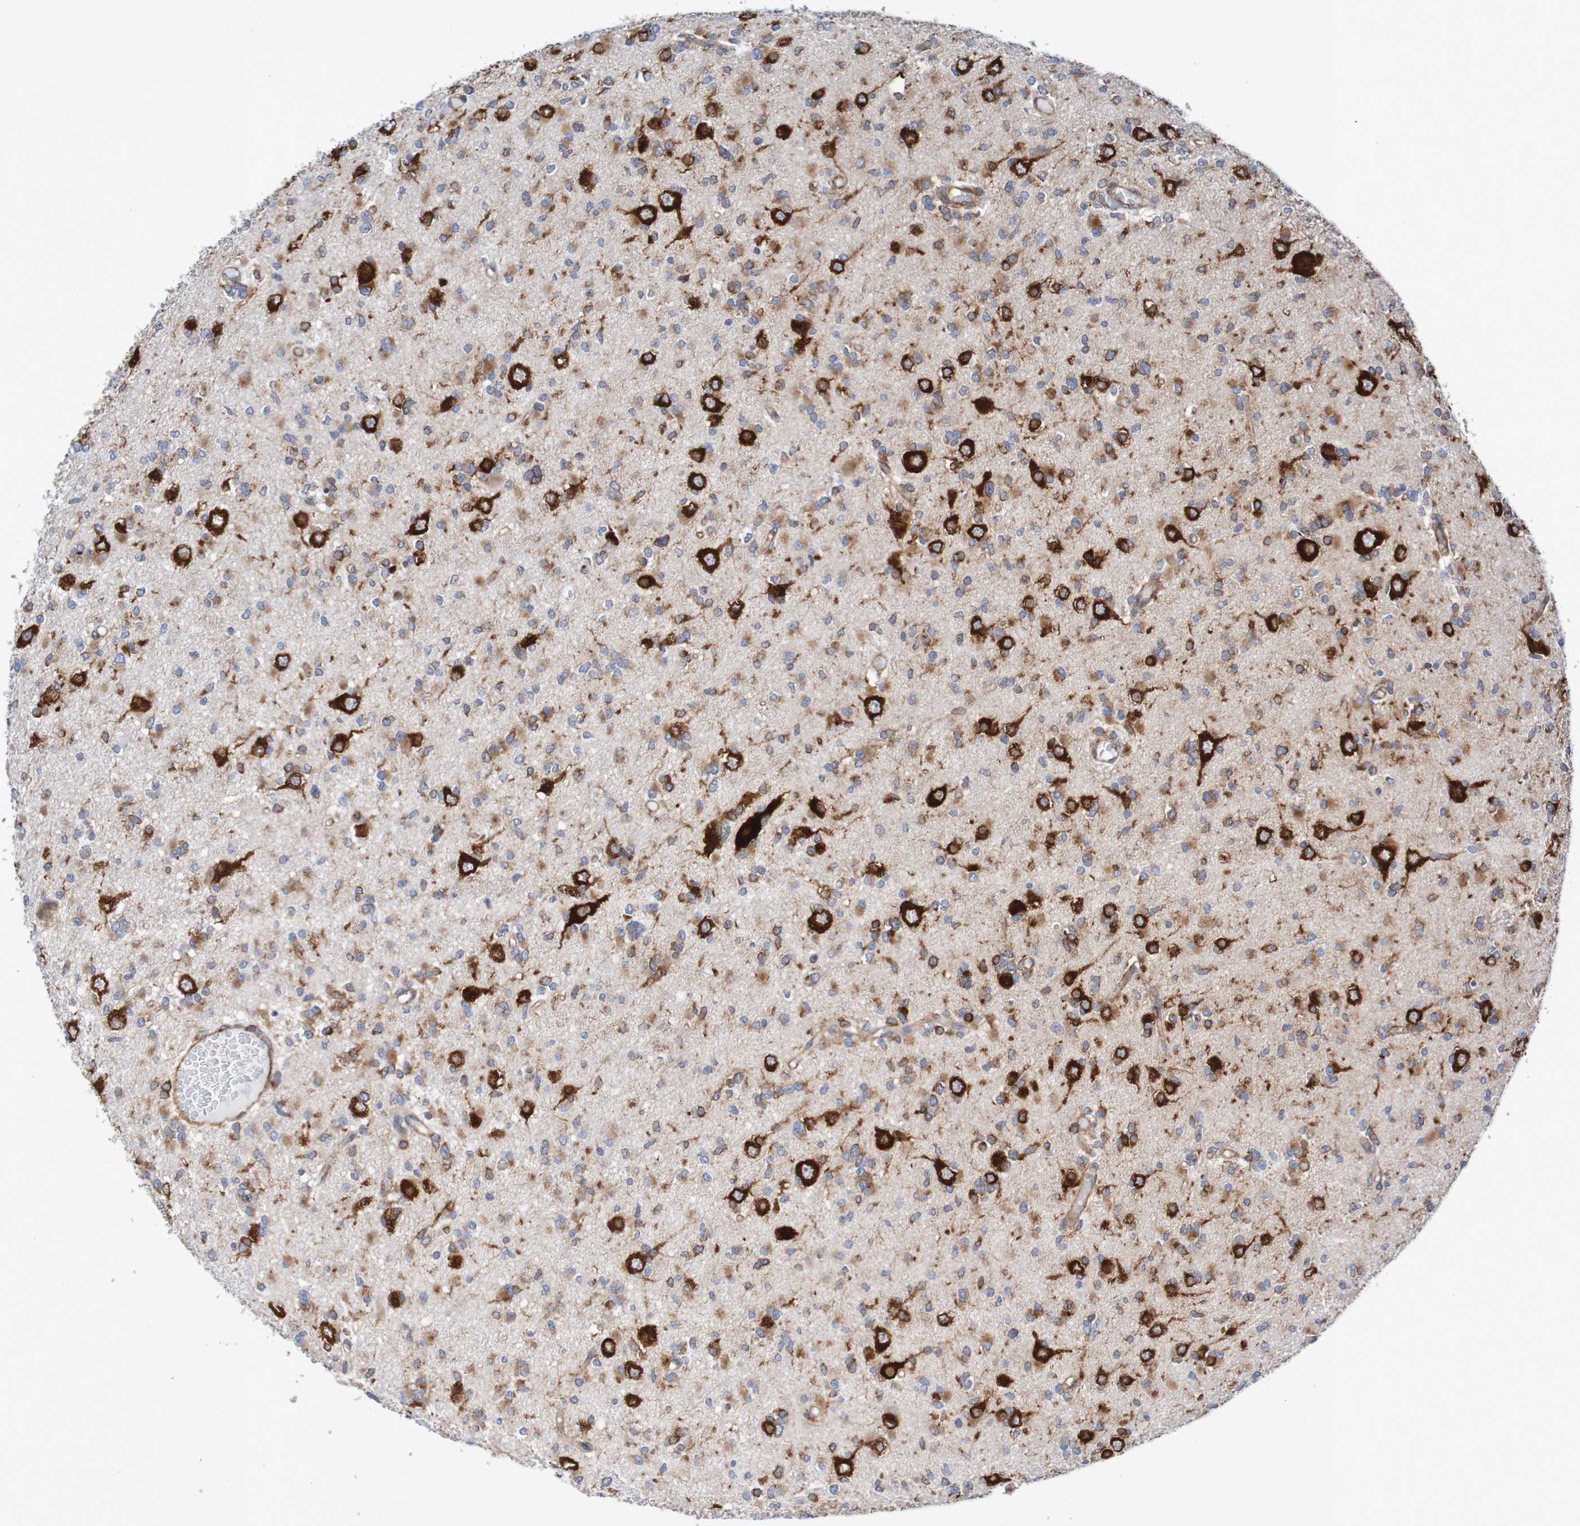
{"staining": {"intensity": "strong", "quantity": ">75%", "location": "cytoplasmic/membranous"}, "tissue": "glioma", "cell_type": "Tumor cells", "image_type": "cancer", "snomed": [{"axis": "morphology", "description": "Glioma, malignant, Low grade"}, {"axis": "topography", "description": "Brain"}], "caption": "A brown stain highlights strong cytoplasmic/membranous positivity of a protein in malignant glioma (low-grade) tumor cells. (DAB (3,3'-diaminobenzidine) IHC, brown staining for protein, blue staining for nuclei).", "gene": "FXR2", "patient": {"sex": "female", "age": 22}}